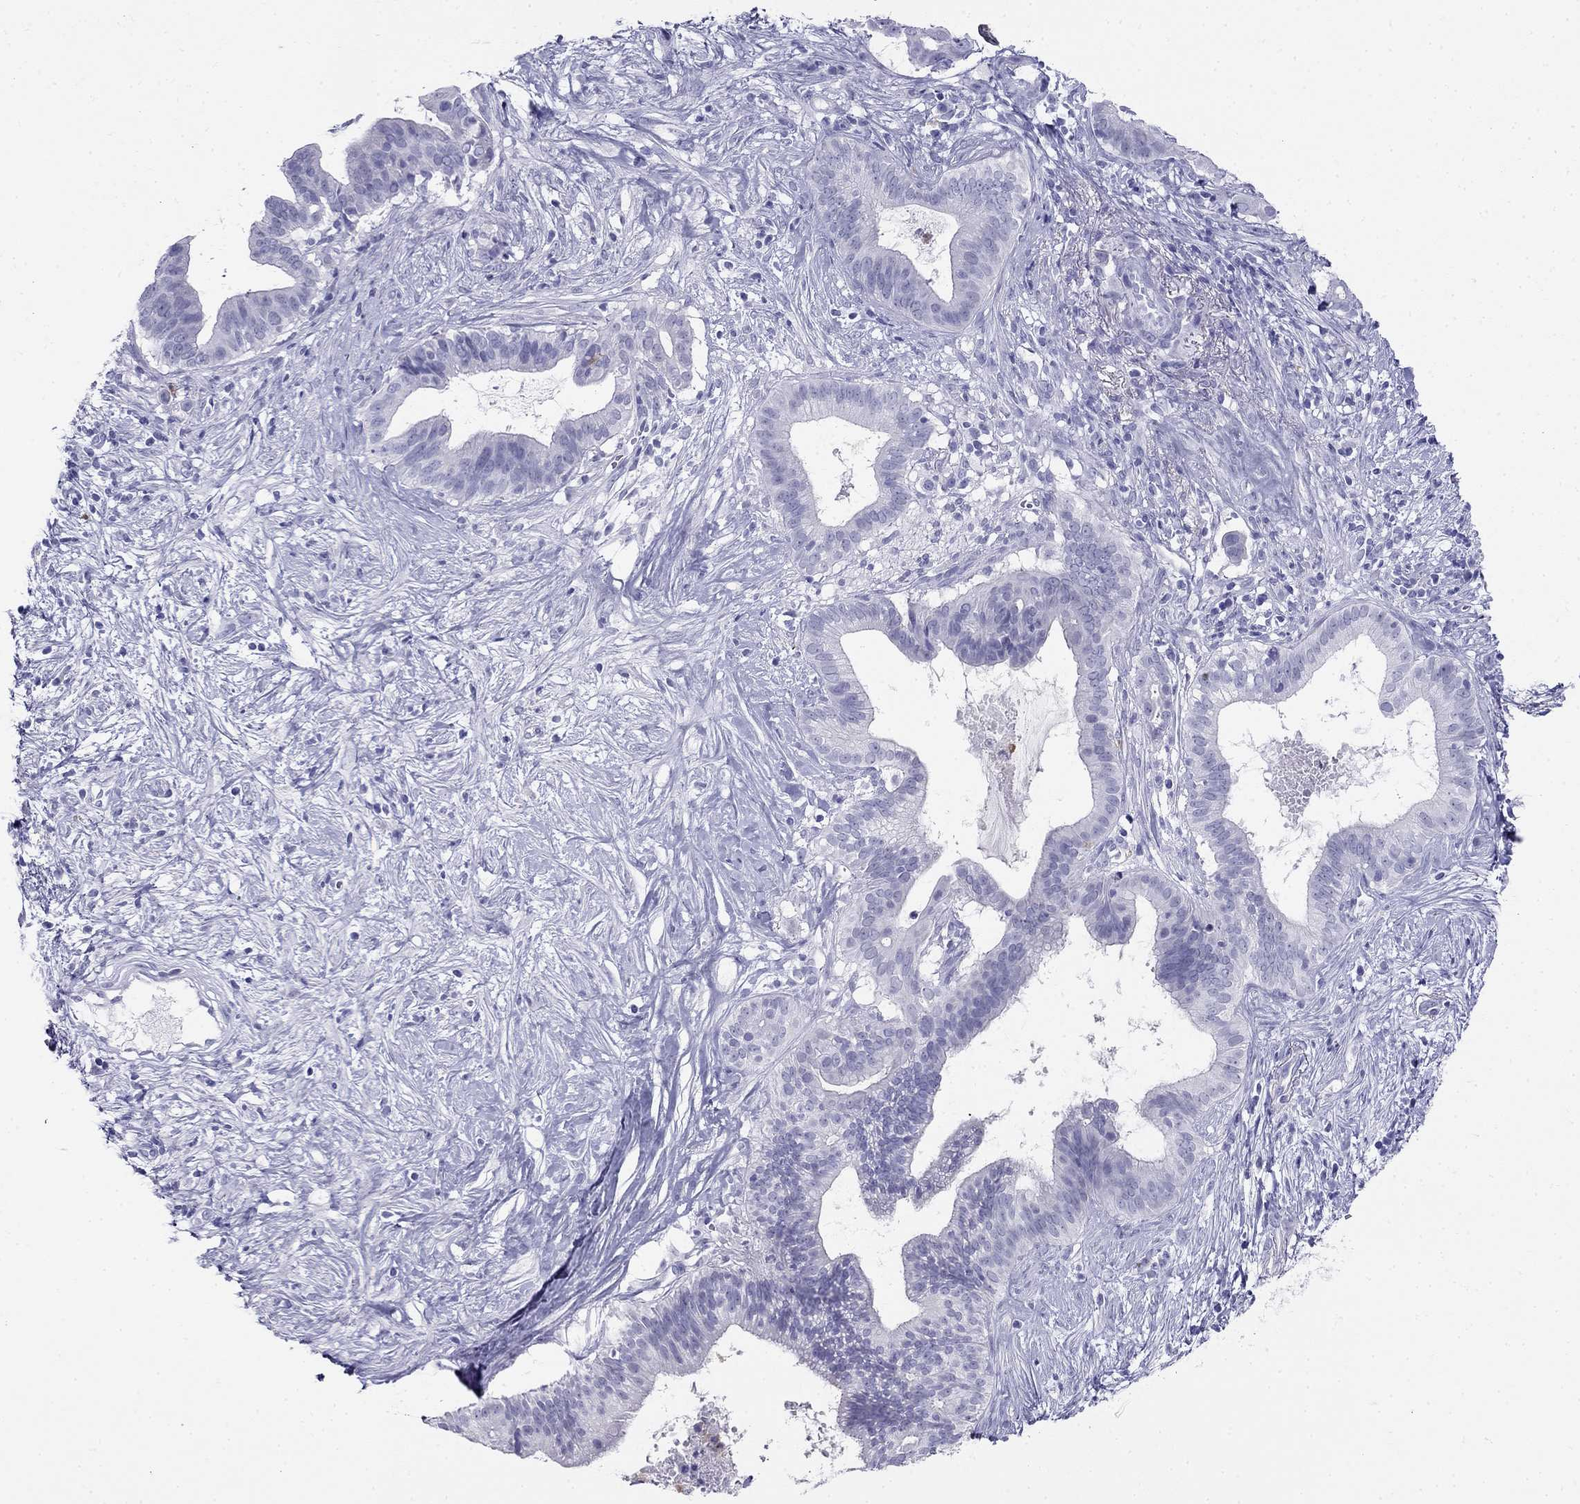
{"staining": {"intensity": "negative", "quantity": "none", "location": "none"}, "tissue": "pancreatic cancer", "cell_type": "Tumor cells", "image_type": "cancer", "snomed": [{"axis": "morphology", "description": "Adenocarcinoma, NOS"}, {"axis": "topography", "description": "Pancreas"}], "caption": "IHC of pancreatic cancer demonstrates no staining in tumor cells.", "gene": "PPP1R36", "patient": {"sex": "male", "age": 61}}